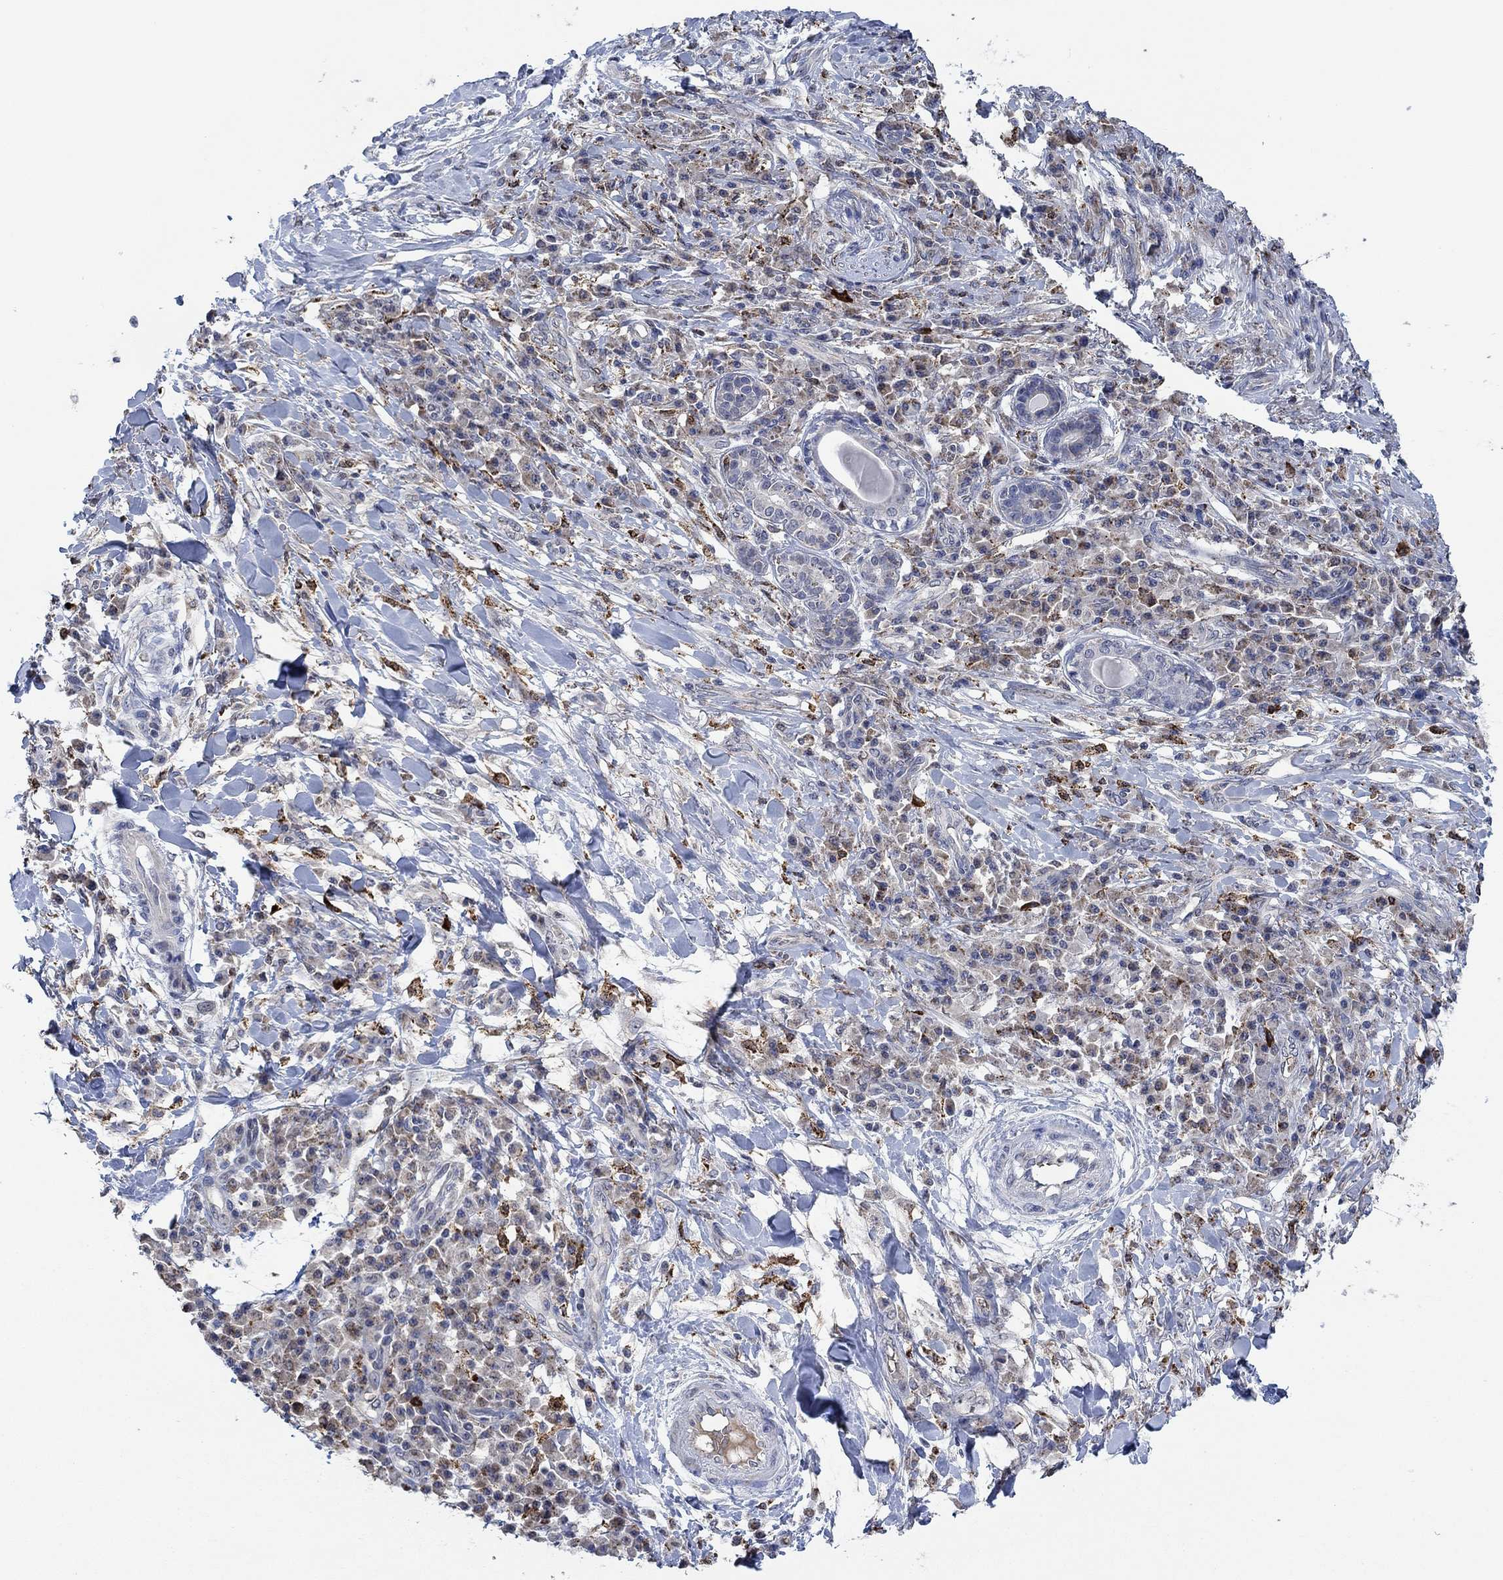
{"staining": {"intensity": "negative", "quantity": "none", "location": "none"}, "tissue": "skin cancer", "cell_type": "Tumor cells", "image_type": "cancer", "snomed": [{"axis": "morphology", "description": "Squamous cell carcinoma, NOS"}, {"axis": "topography", "description": "Skin"}], "caption": "Tumor cells show no significant expression in squamous cell carcinoma (skin). (Immunohistochemistry (ihc), brightfield microscopy, high magnification).", "gene": "MPP1", "patient": {"sex": "male", "age": 92}}